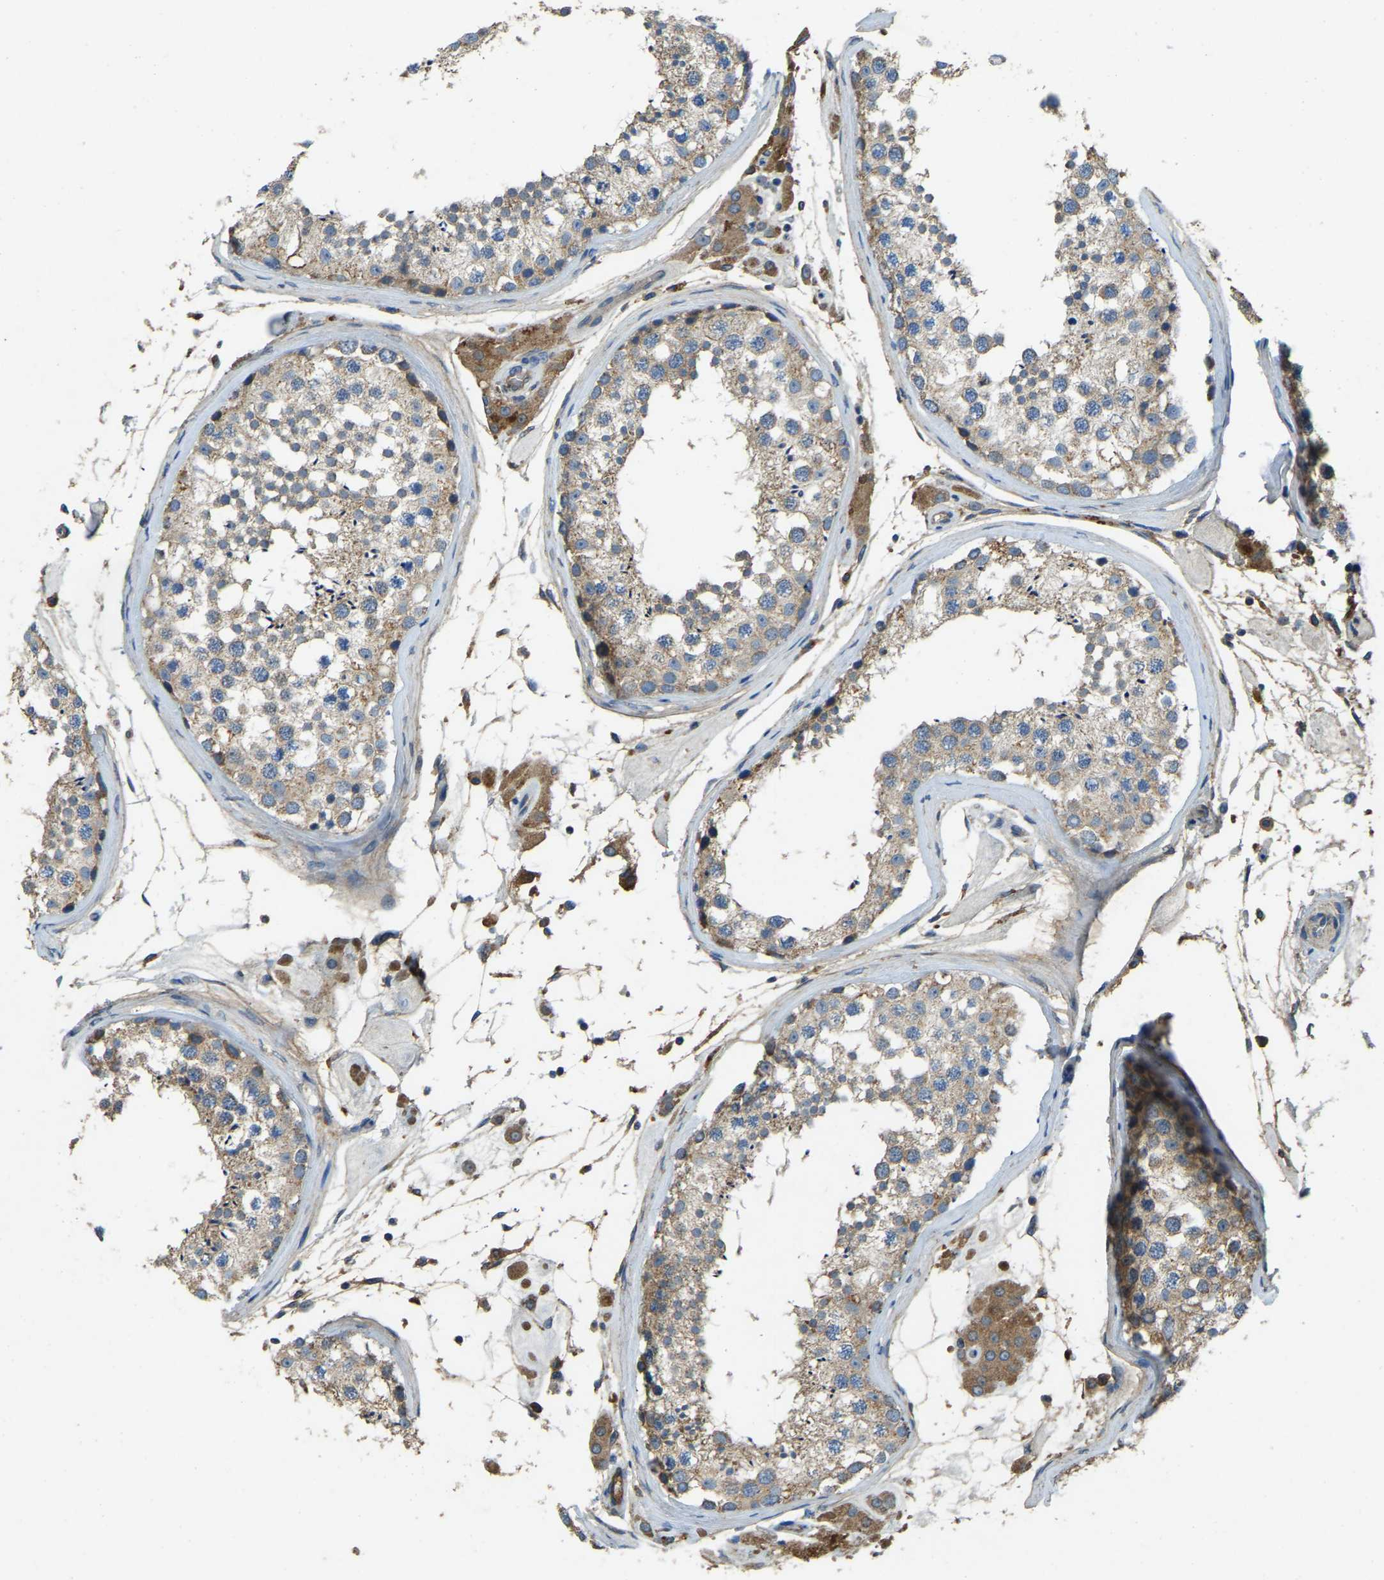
{"staining": {"intensity": "weak", "quantity": "25%-75%", "location": "cytoplasmic/membranous"}, "tissue": "testis", "cell_type": "Cells in seminiferous ducts", "image_type": "normal", "snomed": [{"axis": "morphology", "description": "Normal tissue, NOS"}, {"axis": "topography", "description": "Testis"}], "caption": "A high-resolution image shows immunohistochemistry staining of benign testis, which reveals weak cytoplasmic/membranous positivity in about 25%-75% of cells in seminiferous ducts. The protein of interest is shown in brown color, while the nuclei are stained blue.", "gene": "ATP8B1", "patient": {"sex": "male", "age": 46}}